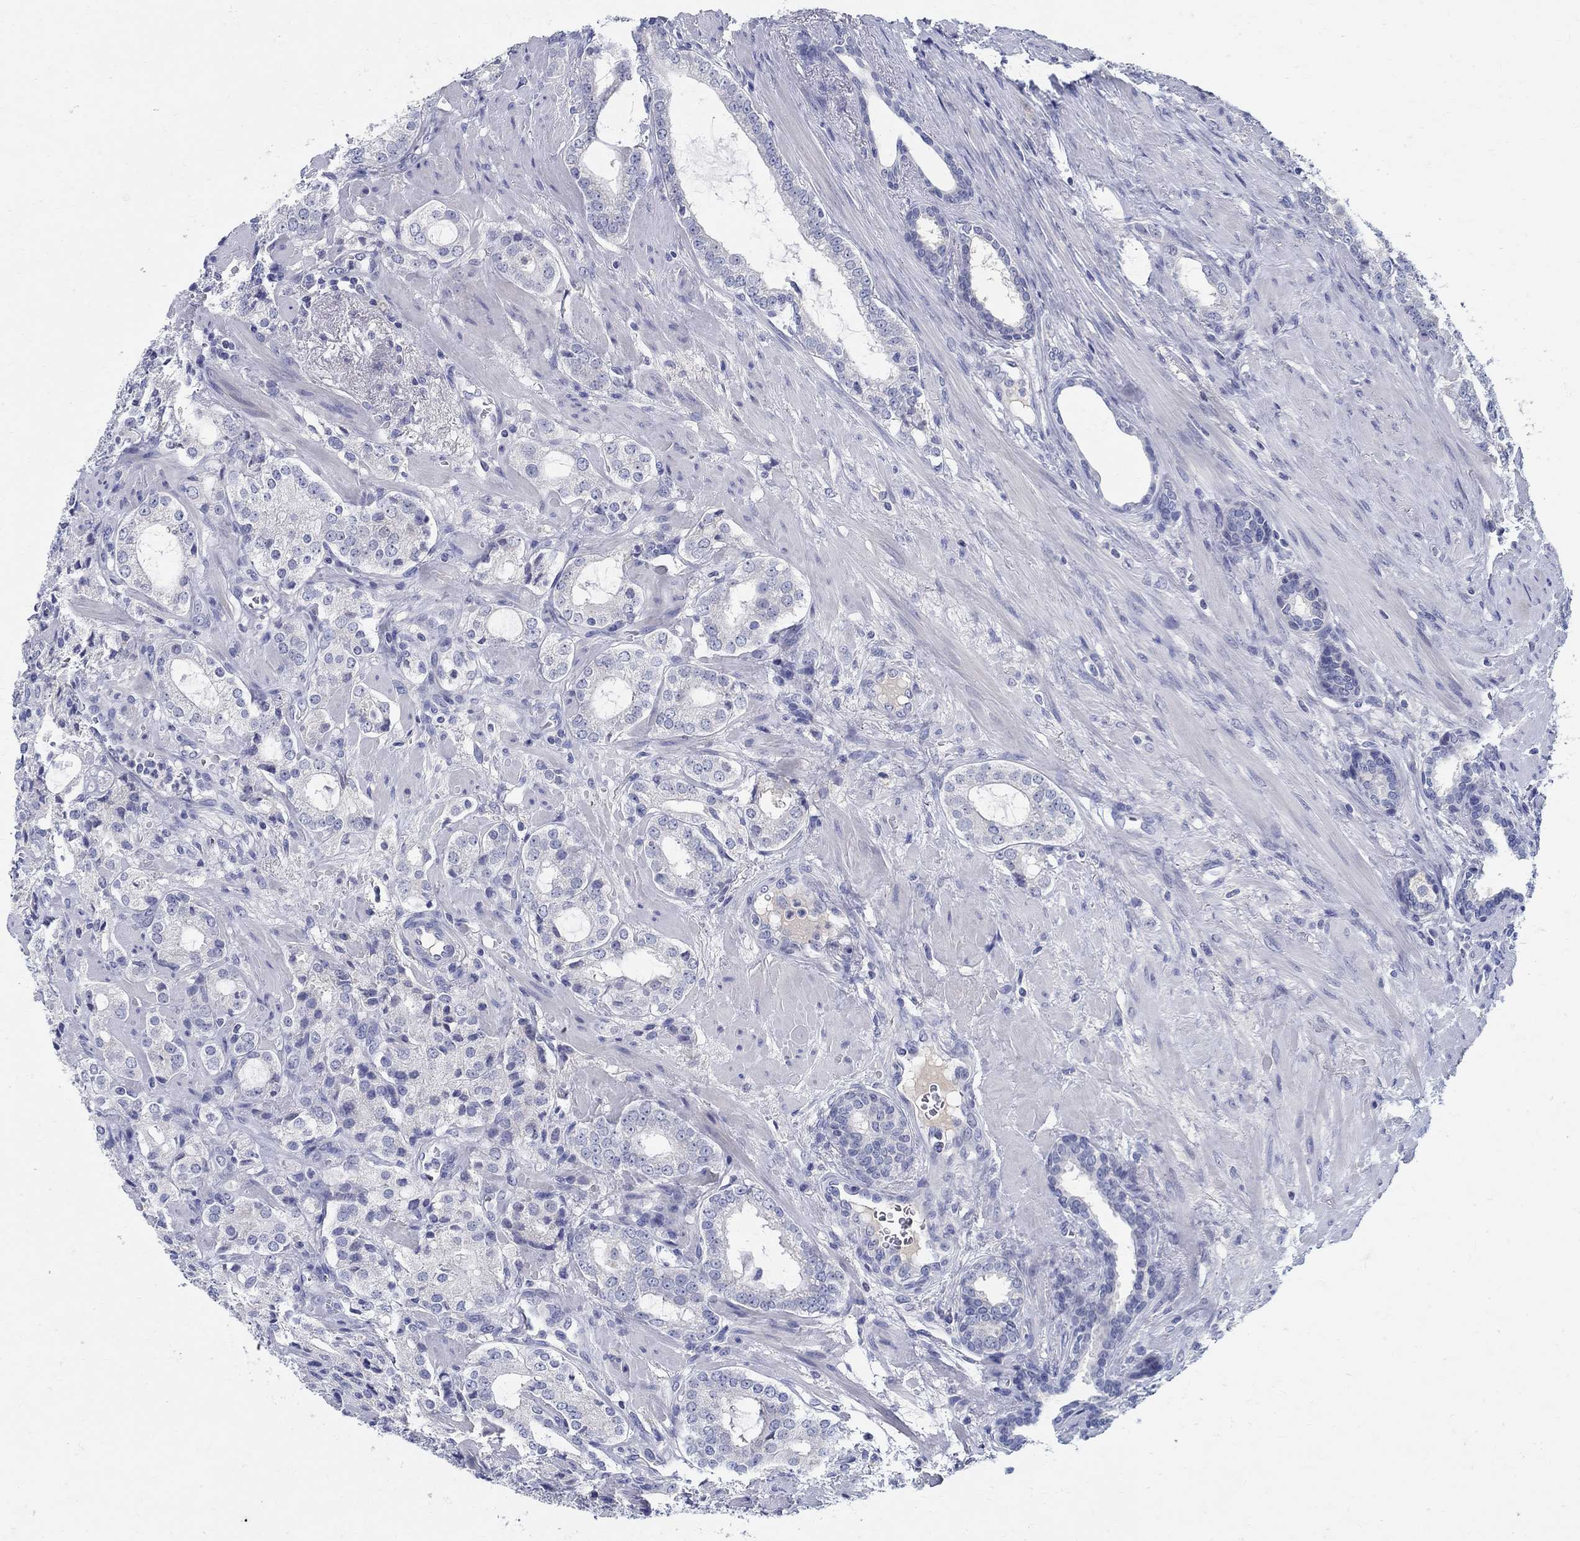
{"staining": {"intensity": "negative", "quantity": "none", "location": "none"}, "tissue": "prostate cancer", "cell_type": "Tumor cells", "image_type": "cancer", "snomed": [{"axis": "morphology", "description": "Adenocarcinoma, NOS"}, {"axis": "topography", "description": "Prostate"}], "caption": "Prostate adenocarcinoma was stained to show a protein in brown. There is no significant positivity in tumor cells.", "gene": "CRYGD", "patient": {"sex": "male", "age": 66}}